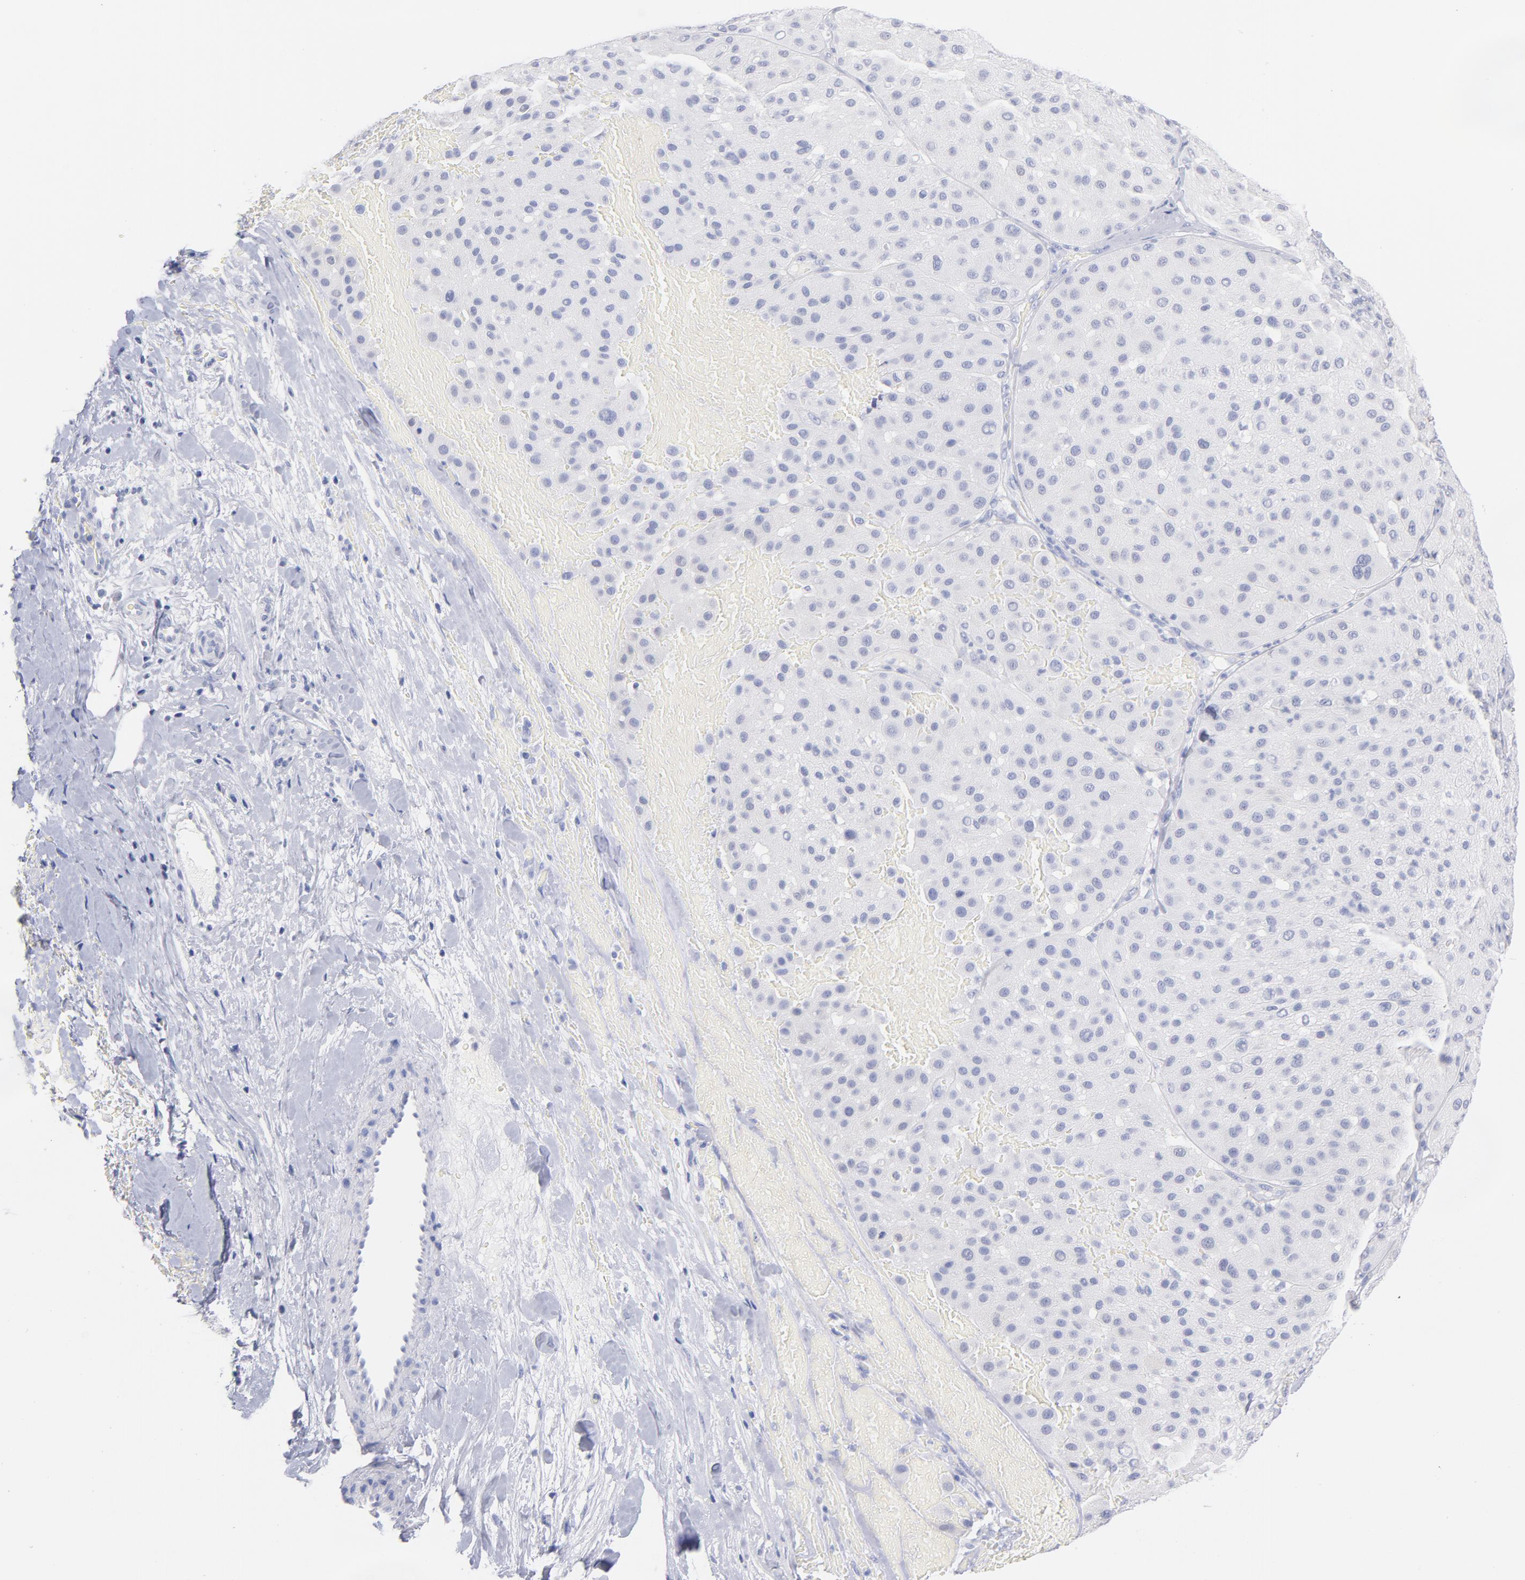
{"staining": {"intensity": "negative", "quantity": "none", "location": "none"}, "tissue": "melanoma", "cell_type": "Tumor cells", "image_type": "cancer", "snomed": [{"axis": "morphology", "description": "Normal tissue, NOS"}, {"axis": "morphology", "description": "Malignant melanoma, Metastatic site"}, {"axis": "topography", "description": "Skin"}], "caption": "This photomicrograph is of malignant melanoma (metastatic site) stained with immunohistochemistry (IHC) to label a protein in brown with the nuclei are counter-stained blue. There is no staining in tumor cells.", "gene": "SCGN", "patient": {"sex": "male", "age": 41}}